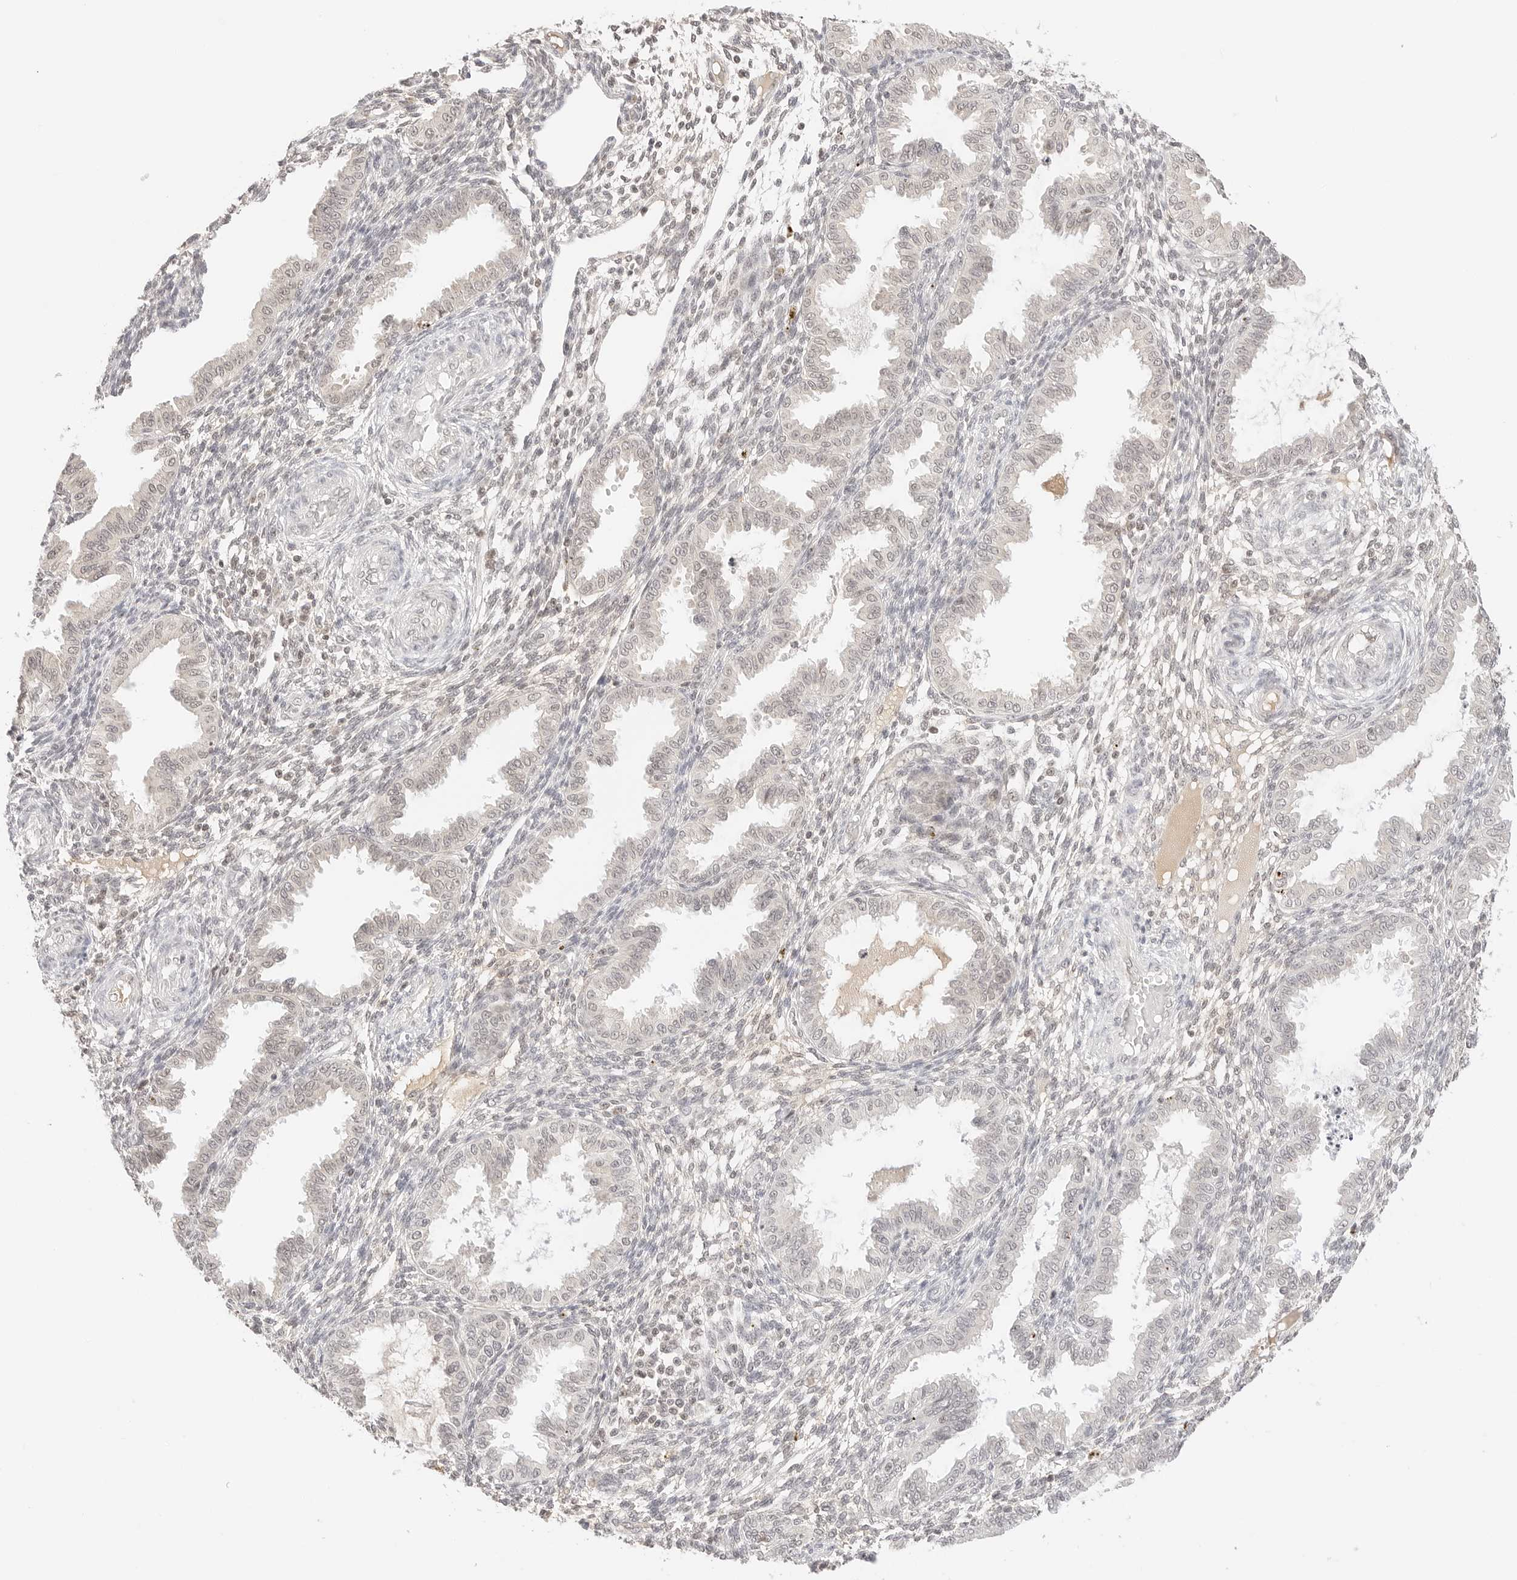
{"staining": {"intensity": "weak", "quantity": "25%-75%", "location": "nuclear"}, "tissue": "endometrium", "cell_type": "Cells in endometrial stroma", "image_type": "normal", "snomed": [{"axis": "morphology", "description": "Normal tissue, NOS"}, {"axis": "topography", "description": "Endometrium"}], "caption": "Normal endometrium demonstrates weak nuclear staining in approximately 25%-75% of cells in endometrial stroma, visualized by immunohistochemistry.", "gene": "SEPTIN4", "patient": {"sex": "female", "age": 33}}